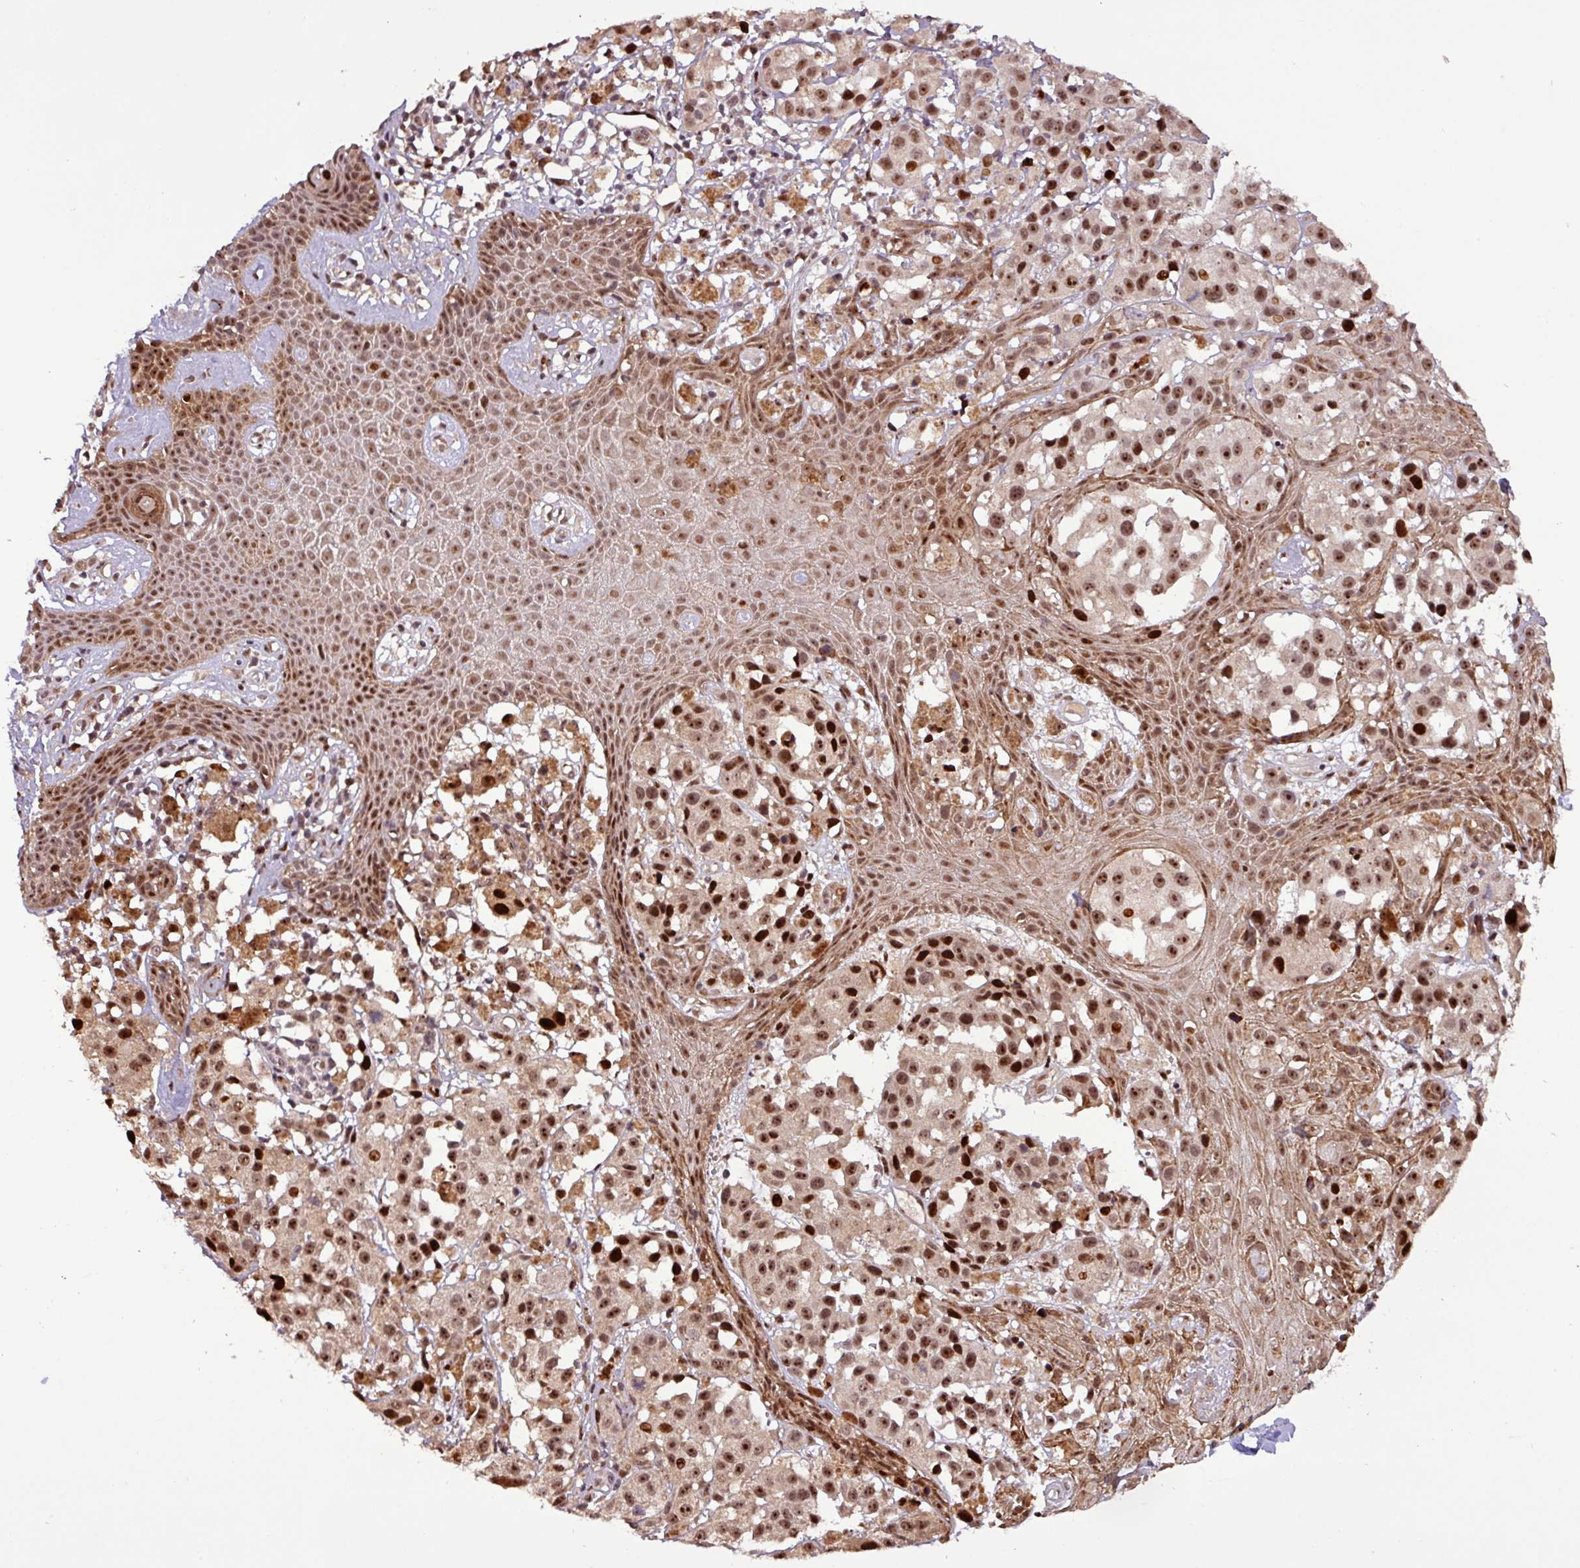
{"staining": {"intensity": "strong", "quantity": ">75%", "location": "nuclear"}, "tissue": "melanoma", "cell_type": "Tumor cells", "image_type": "cancer", "snomed": [{"axis": "morphology", "description": "Malignant melanoma, NOS"}, {"axis": "topography", "description": "Skin"}], "caption": "Brown immunohistochemical staining in human malignant melanoma exhibits strong nuclear positivity in about >75% of tumor cells. (Stains: DAB (3,3'-diaminobenzidine) in brown, nuclei in blue, Microscopy: brightfield microscopy at high magnification).", "gene": "SLC22A24", "patient": {"sex": "male", "age": 39}}